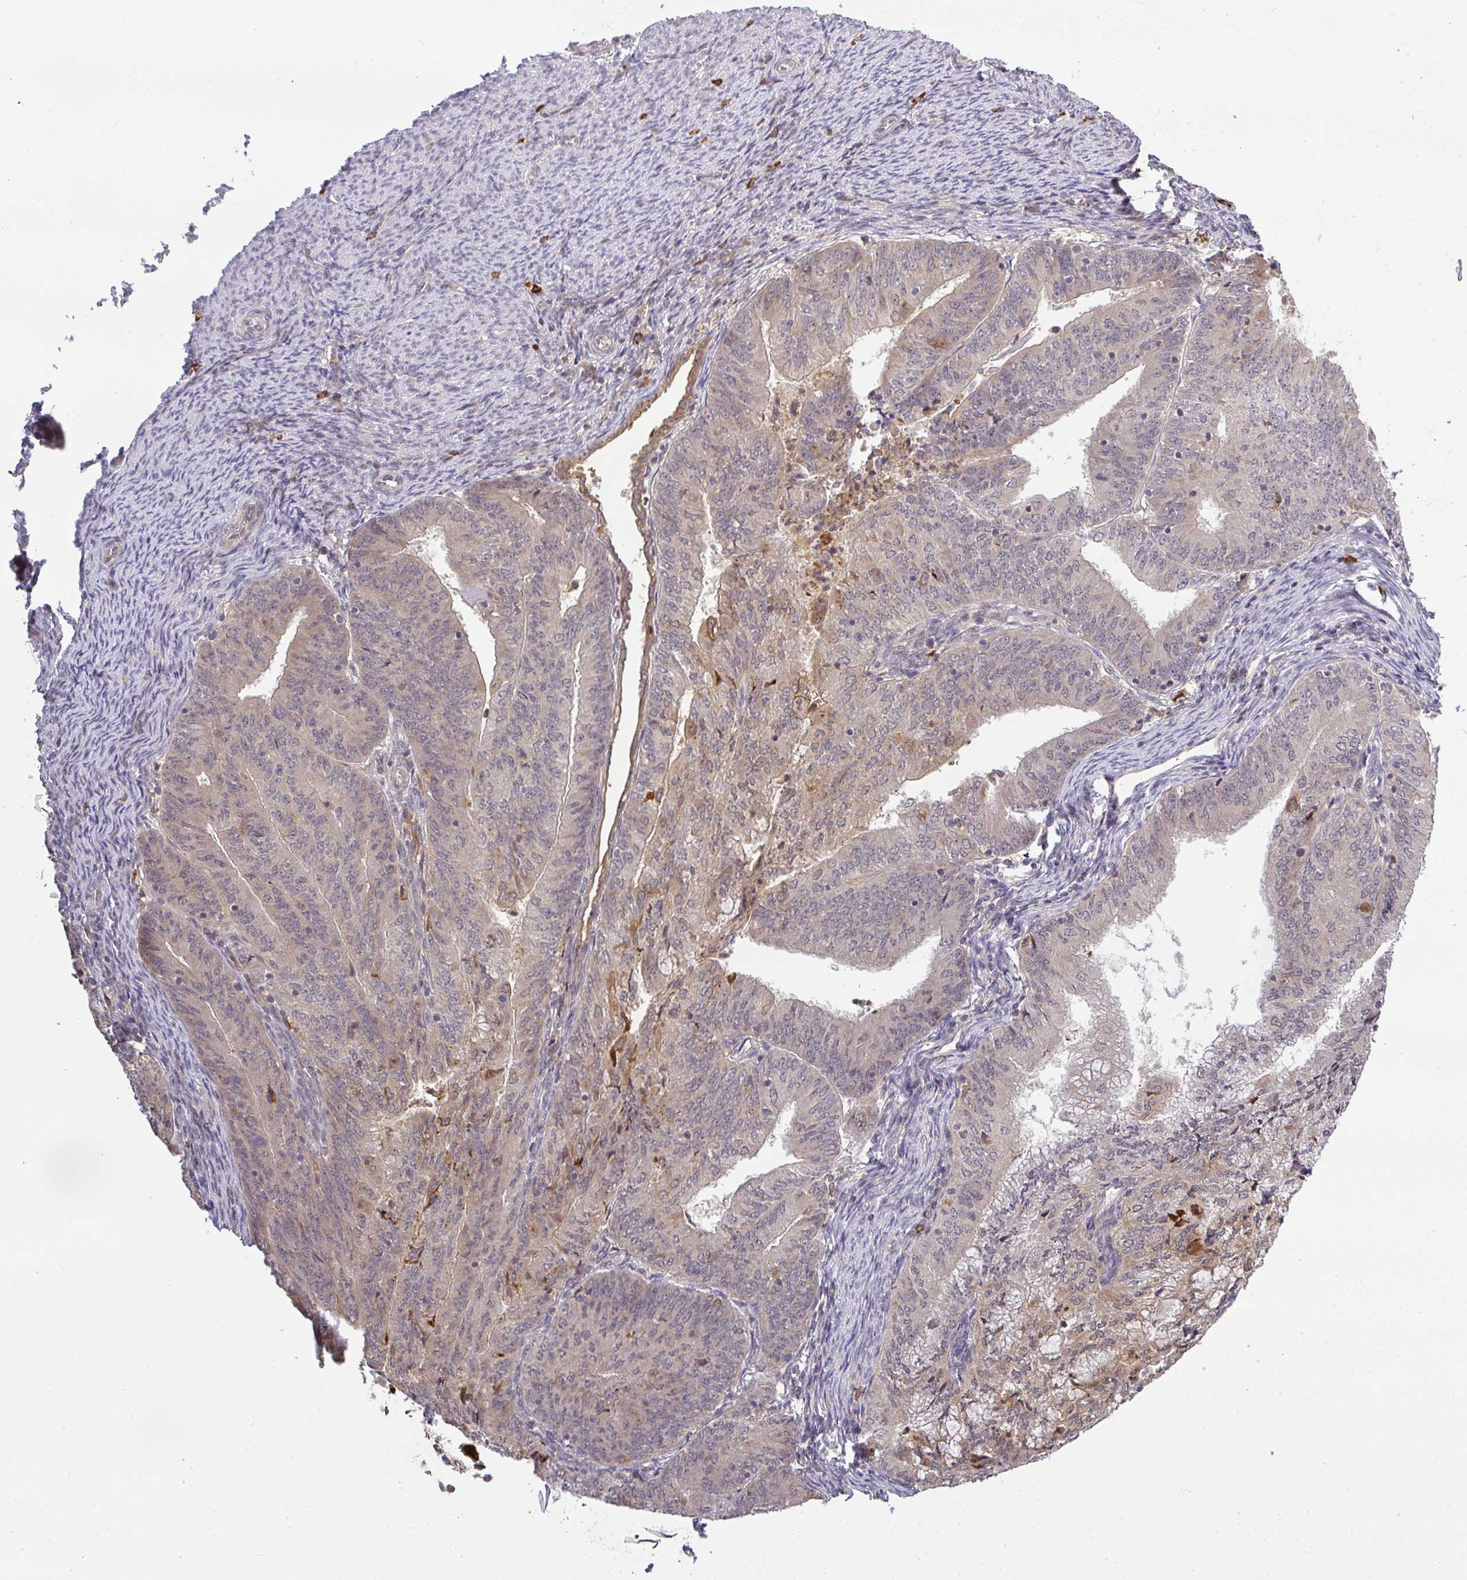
{"staining": {"intensity": "weak", "quantity": "25%-75%", "location": "cytoplasmic/membranous"}, "tissue": "endometrial cancer", "cell_type": "Tumor cells", "image_type": "cancer", "snomed": [{"axis": "morphology", "description": "Adenocarcinoma, NOS"}, {"axis": "topography", "description": "Endometrium"}], "caption": "Immunohistochemical staining of human adenocarcinoma (endometrial) reveals weak cytoplasmic/membranous protein positivity in about 25%-75% of tumor cells.", "gene": "FAM153A", "patient": {"sex": "female", "age": 57}}